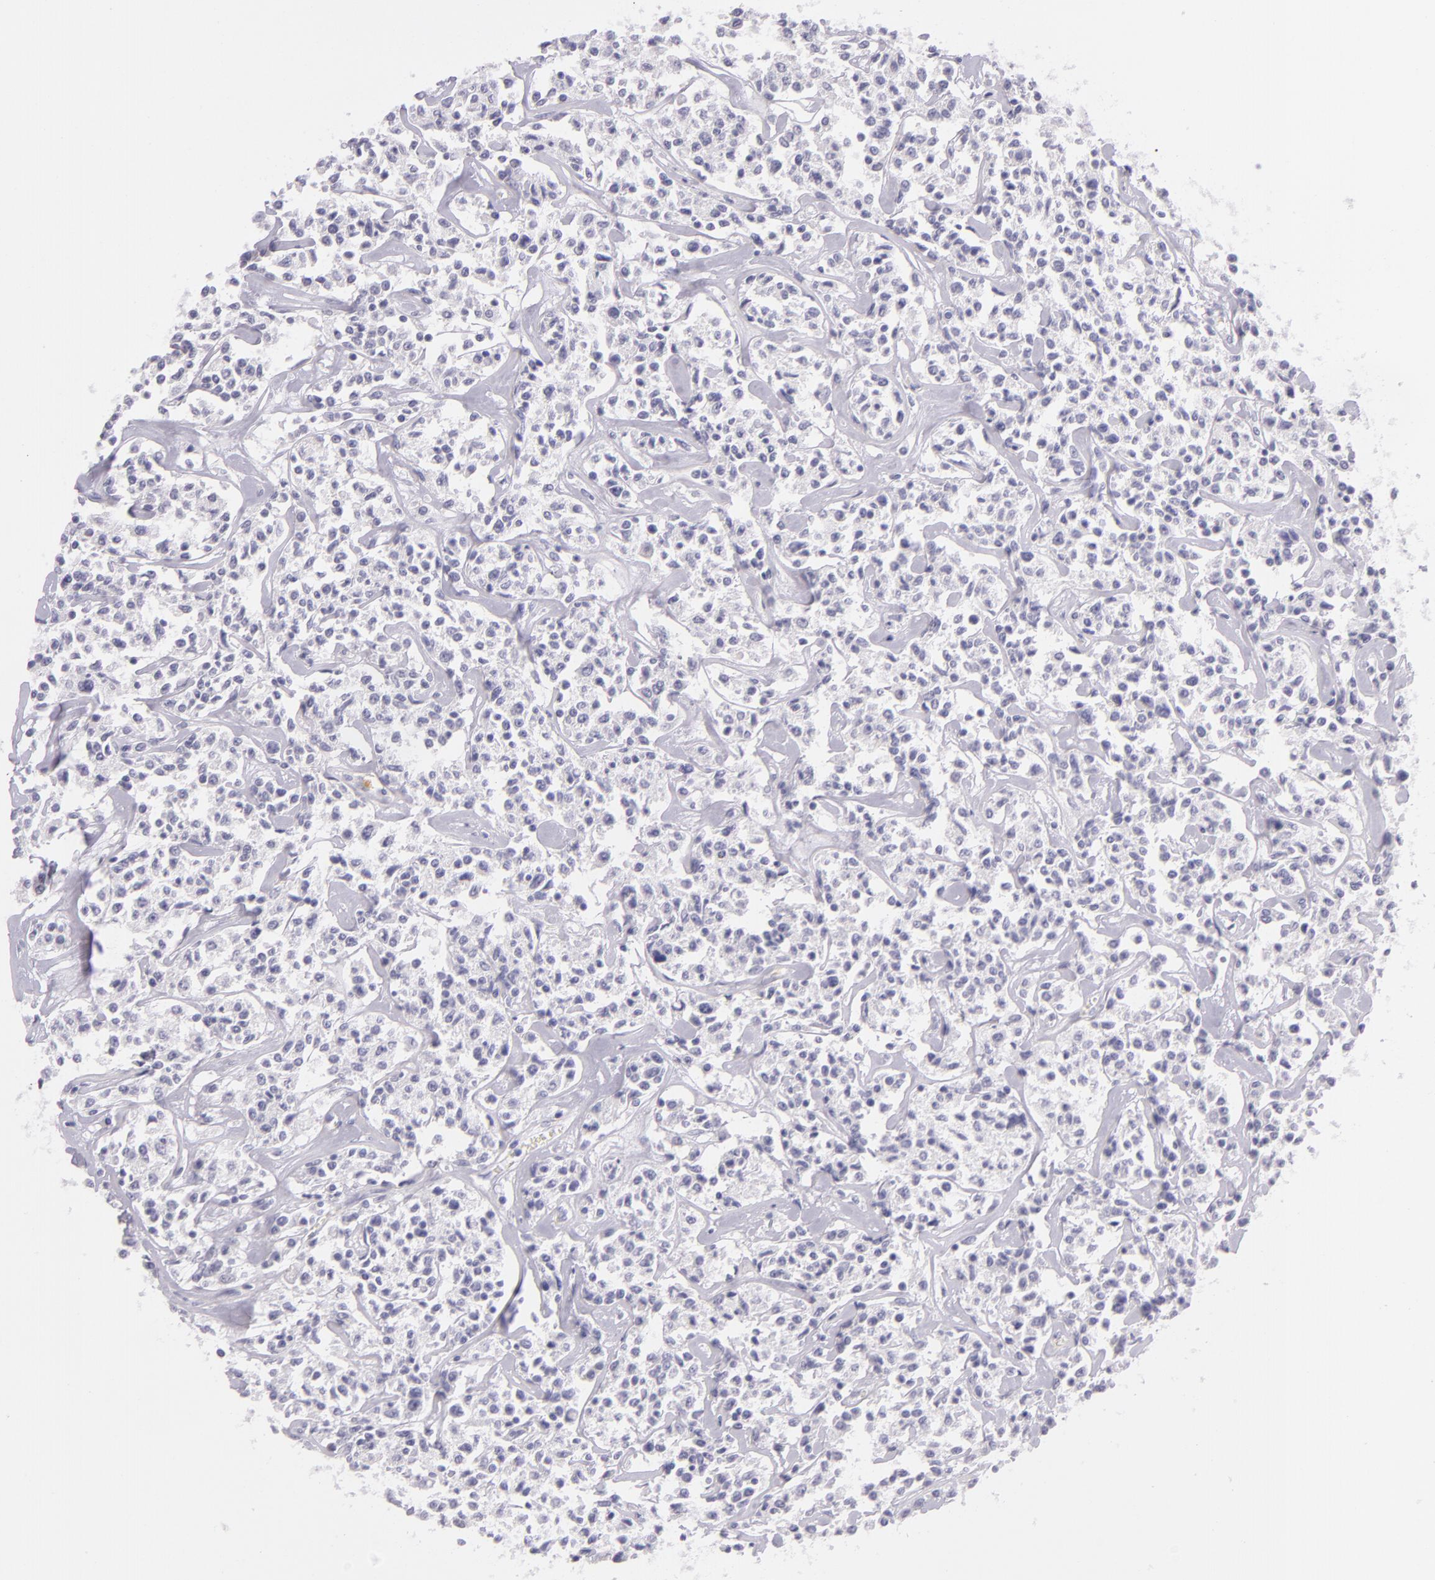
{"staining": {"intensity": "negative", "quantity": "none", "location": "none"}, "tissue": "lymphoma", "cell_type": "Tumor cells", "image_type": "cancer", "snomed": [{"axis": "morphology", "description": "Malignant lymphoma, non-Hodgkin's type, Low grade"}, {"axis": "topography", "description": "Small intestine"}], "caption": "Tumor cells show no significant staining in low-grade malignant lymphoma, non-Hodgkin's type.", "gene": "CBS", "patient": {"sex": "female", "age": 59}}